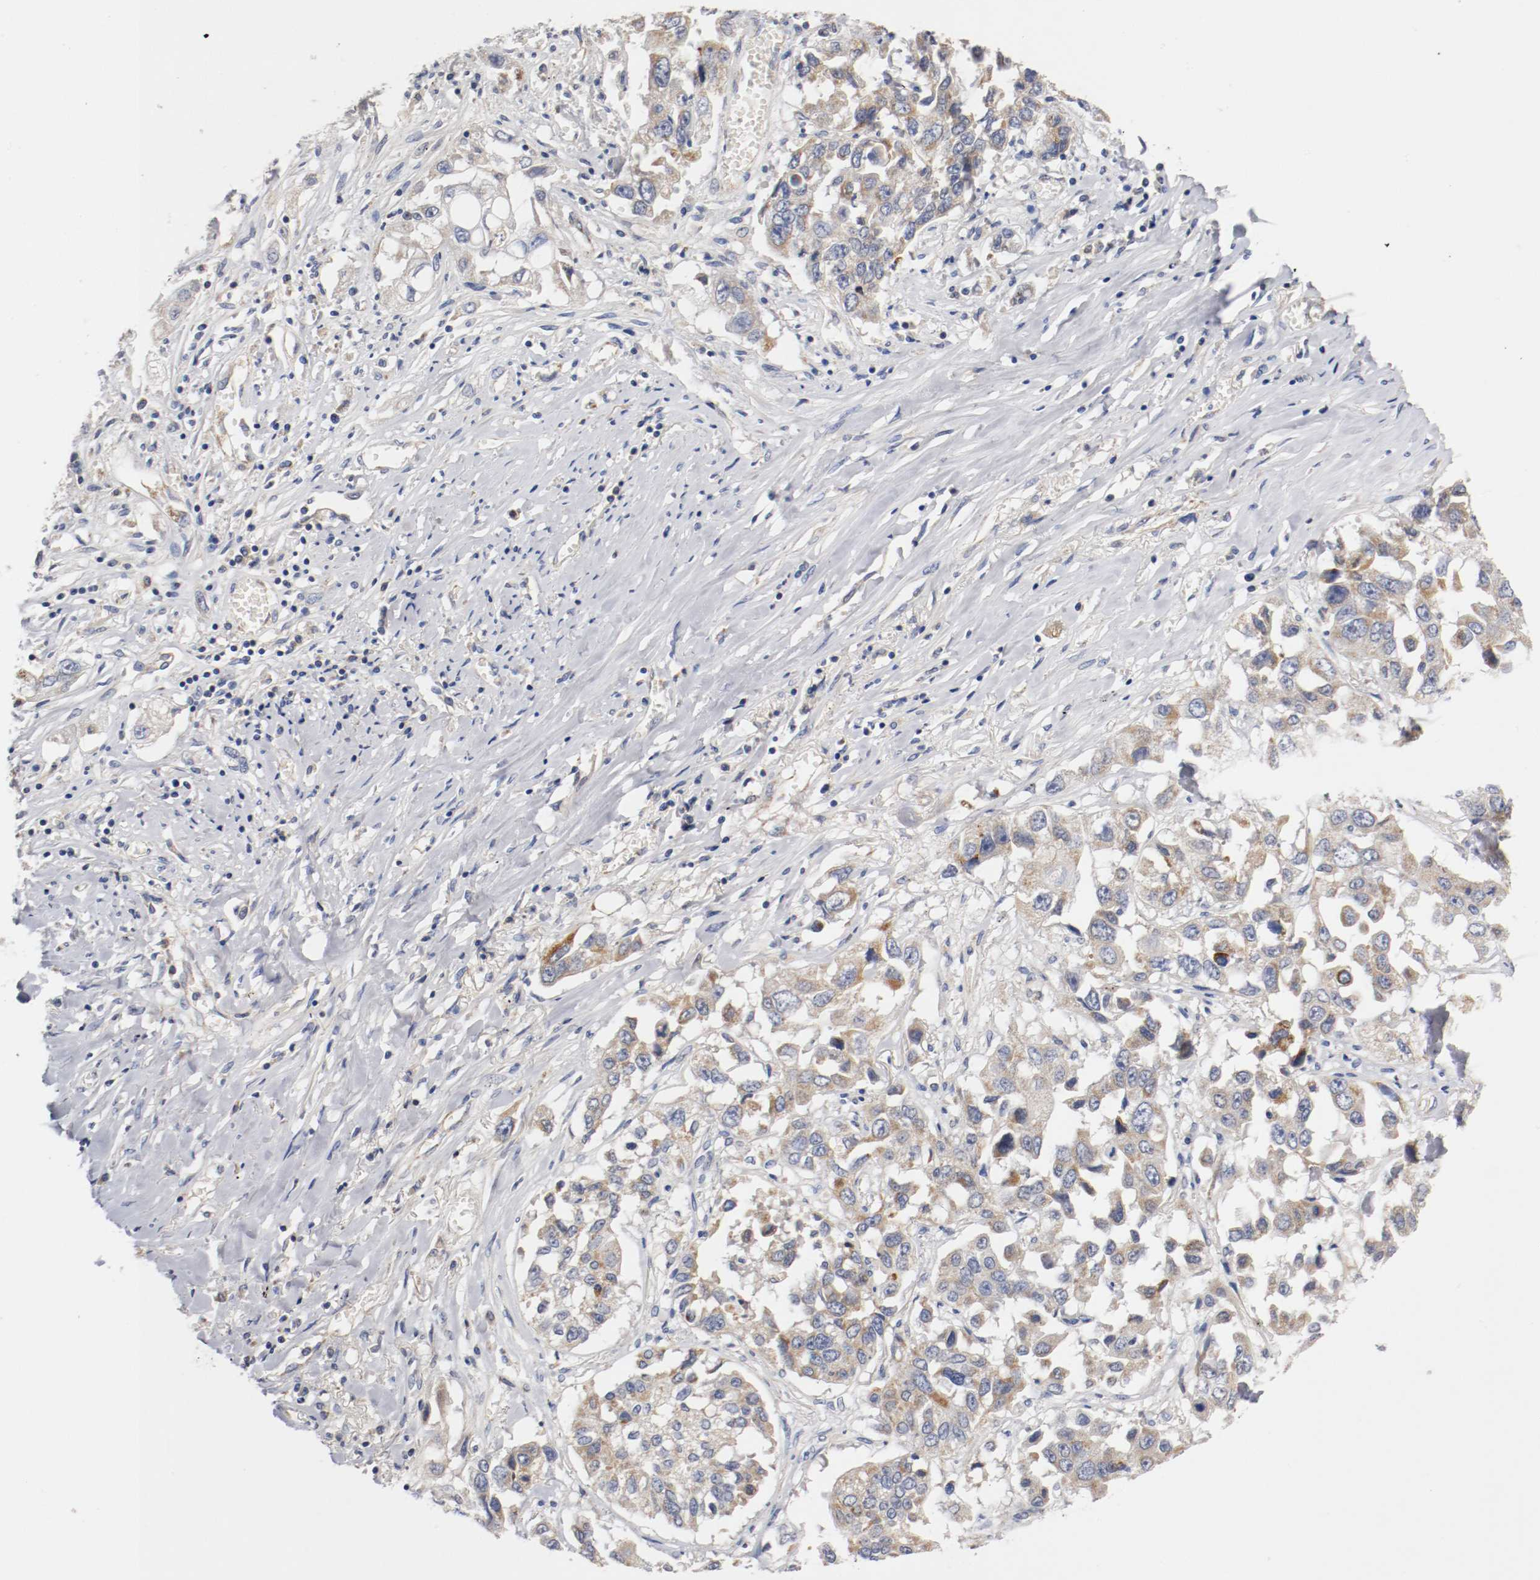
{"staining": {"intensity": "negative", "quantity": "none", "location": "none"}, "tissue": "lung cancer", "cell_type": "Tumor cells", "image_type": "cancer", "snomed": [{"axis": "morphology", "description": "Squamous cell carcinoma, NOS"}, {"axis": "topography", "description": "Lung"}], "caption": "Immunohistochemistry (IHC) of squamous cell carcinoma (lung) reveals no expression in tumor cells.", "gene": "PCSK6", "patient": {"sex": "male", "age": 71}}